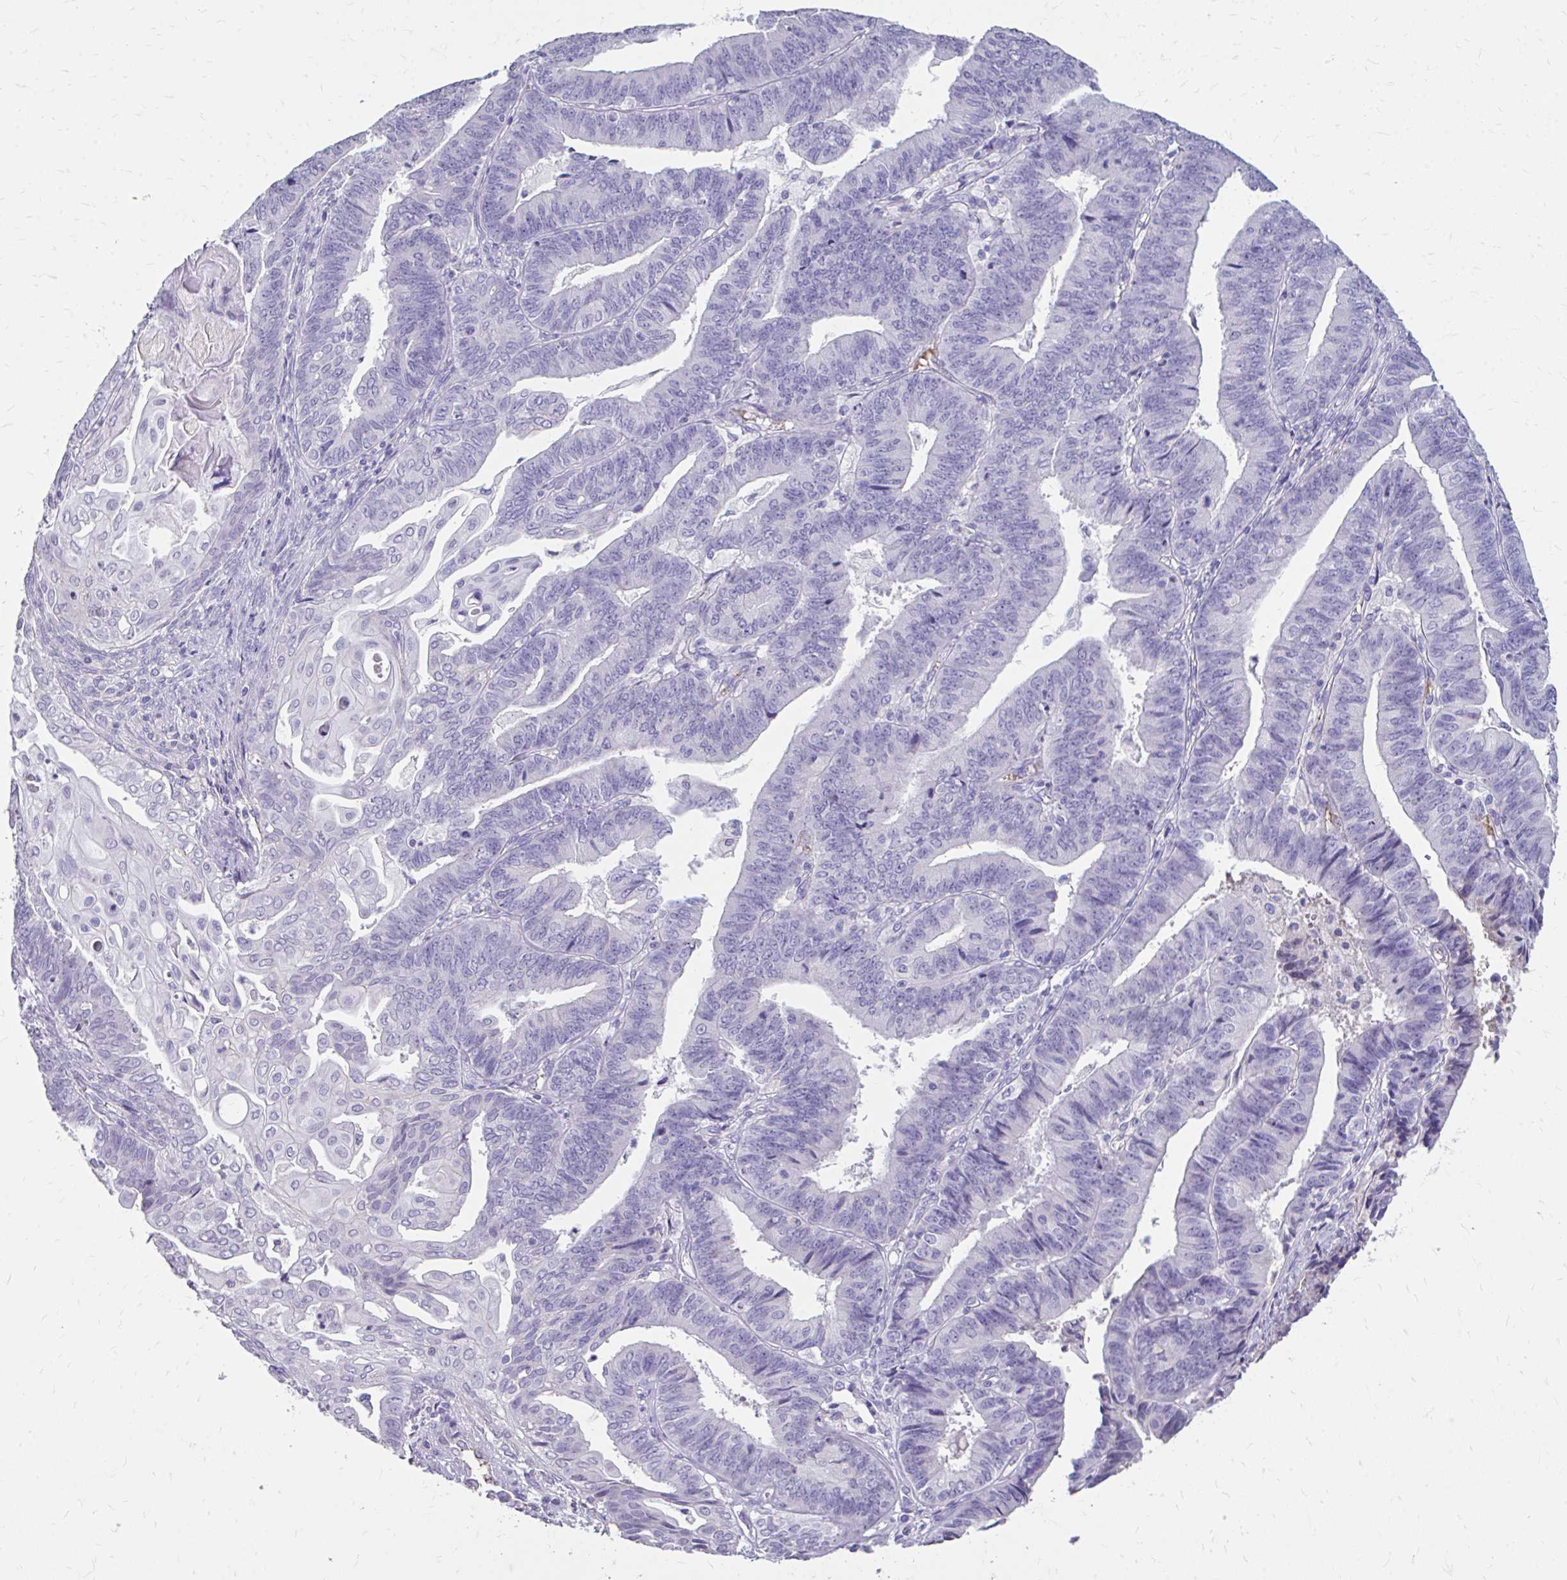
{"staining": {"intensity": "negative", "quantity": "none", "location": "none"}, "tissue": "endometrial cancer", "cell_type": "Tumor cells", "image_type": "cancer", "snomed": [{"axis": "morphology", "description": "Adenocarcinoma, NOS"}, {"axis": "topography", "description": "Endometrium"}], "caption": "Adenocarcinoma (endometrial) was stained to show a protein in brown. There is no significant positivity in tumor cells.", "gene": "CFH", "patient": {"sex": "female", "age": 73}}